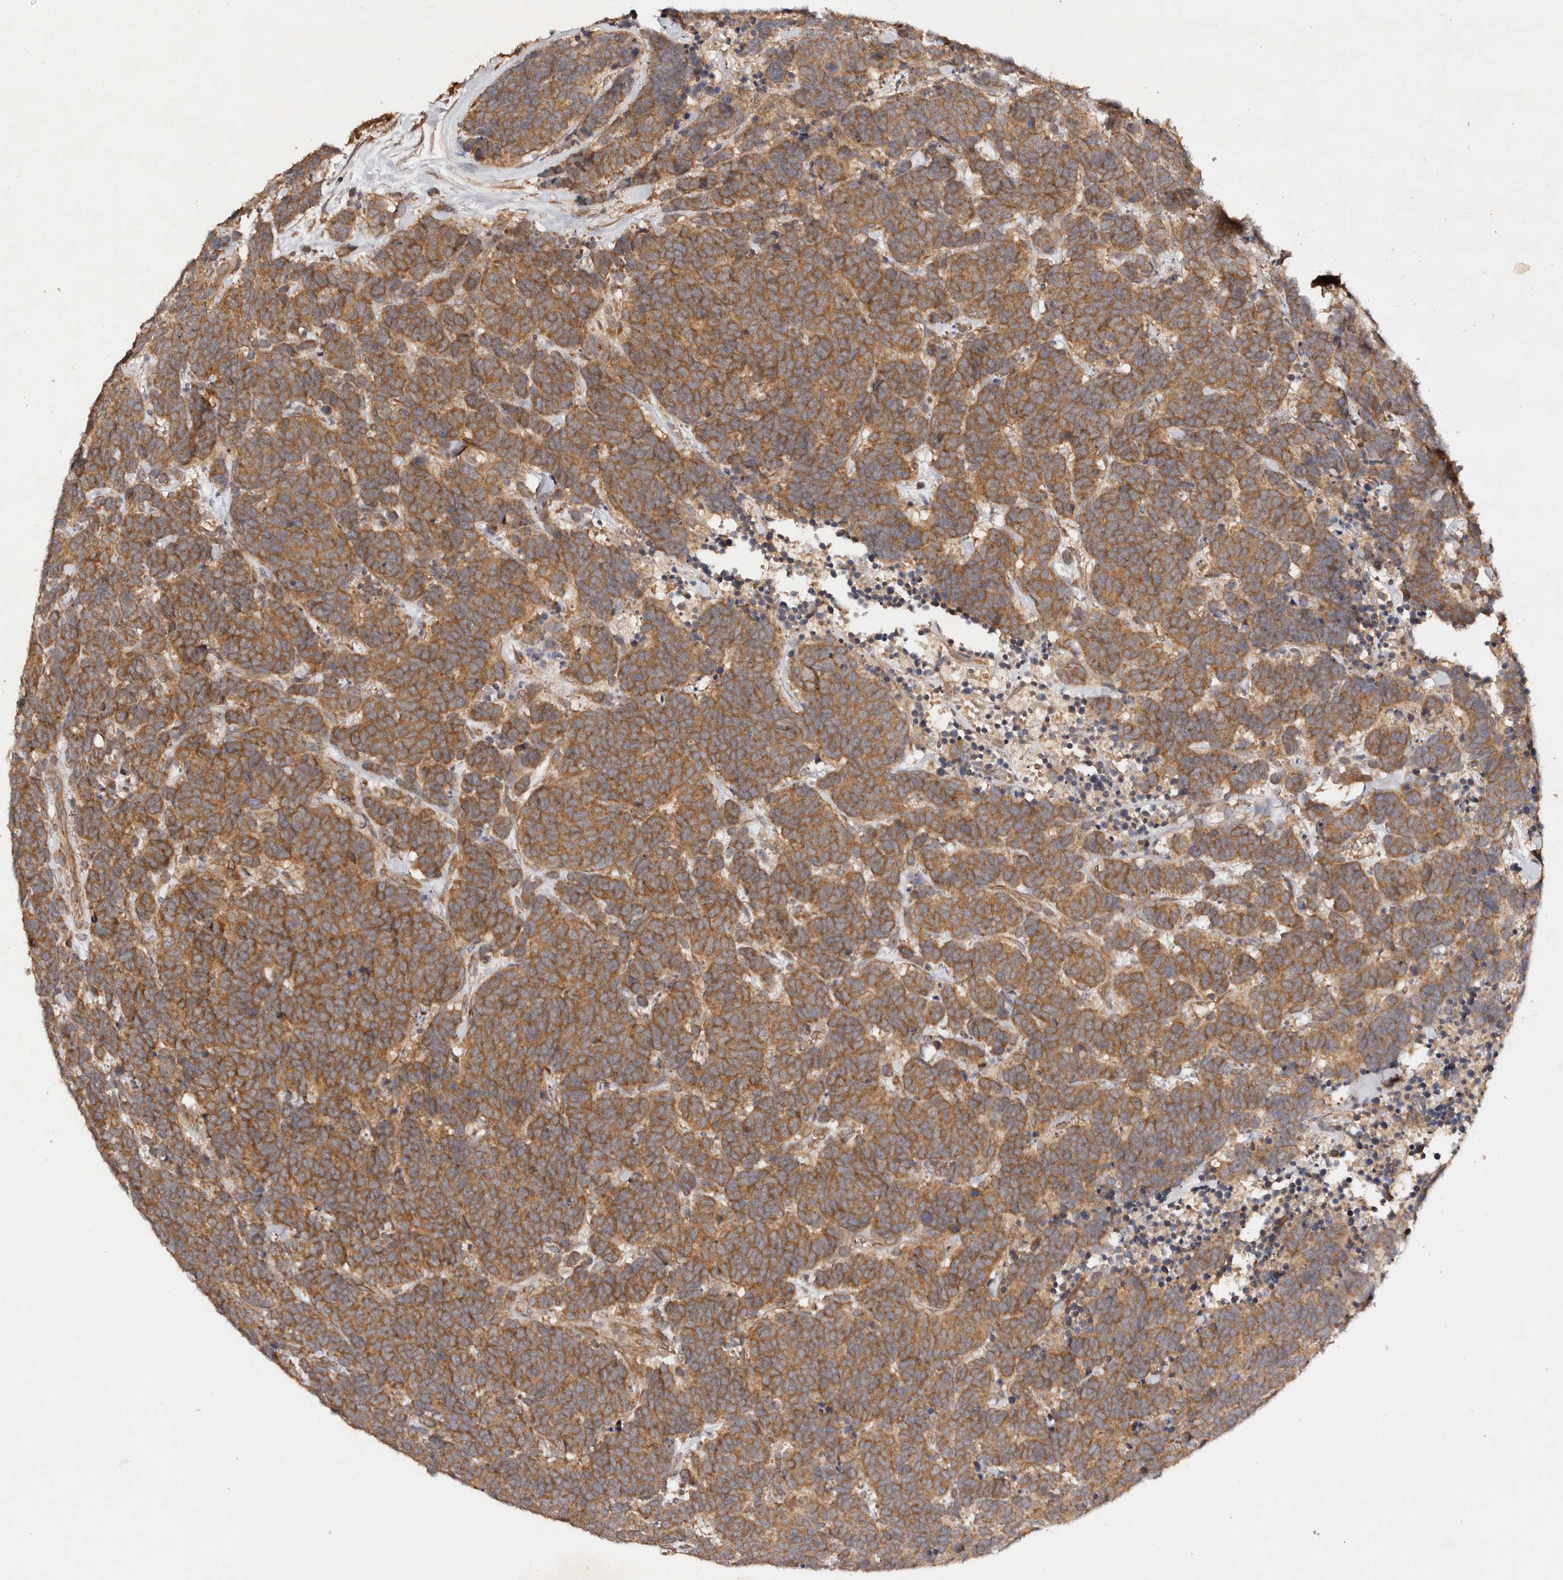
{"staining": {"intensity": "moderate", "quantity": ">75%", "location": "cytoplasmic/membranous"}, "tissue": "carcinoid", "cell_type": "Tumor cells", "image_type": "cancer", "snomed": [{"axis": "morphology", "description": "Carcinoma, NOS"}, {"axis": "morphology", "description": "Carcinoid, malignant, NOS"}, {"axis": "topography", "description": "Urinary bladder"}], "caption": "Protein positivity by IHC shows moderate cytoplasmic/membranous expression in approximately >75% of tumor cells in carcinoid.", "gene": "DENND11", "patient": {"sex": "male", "age": 57}}